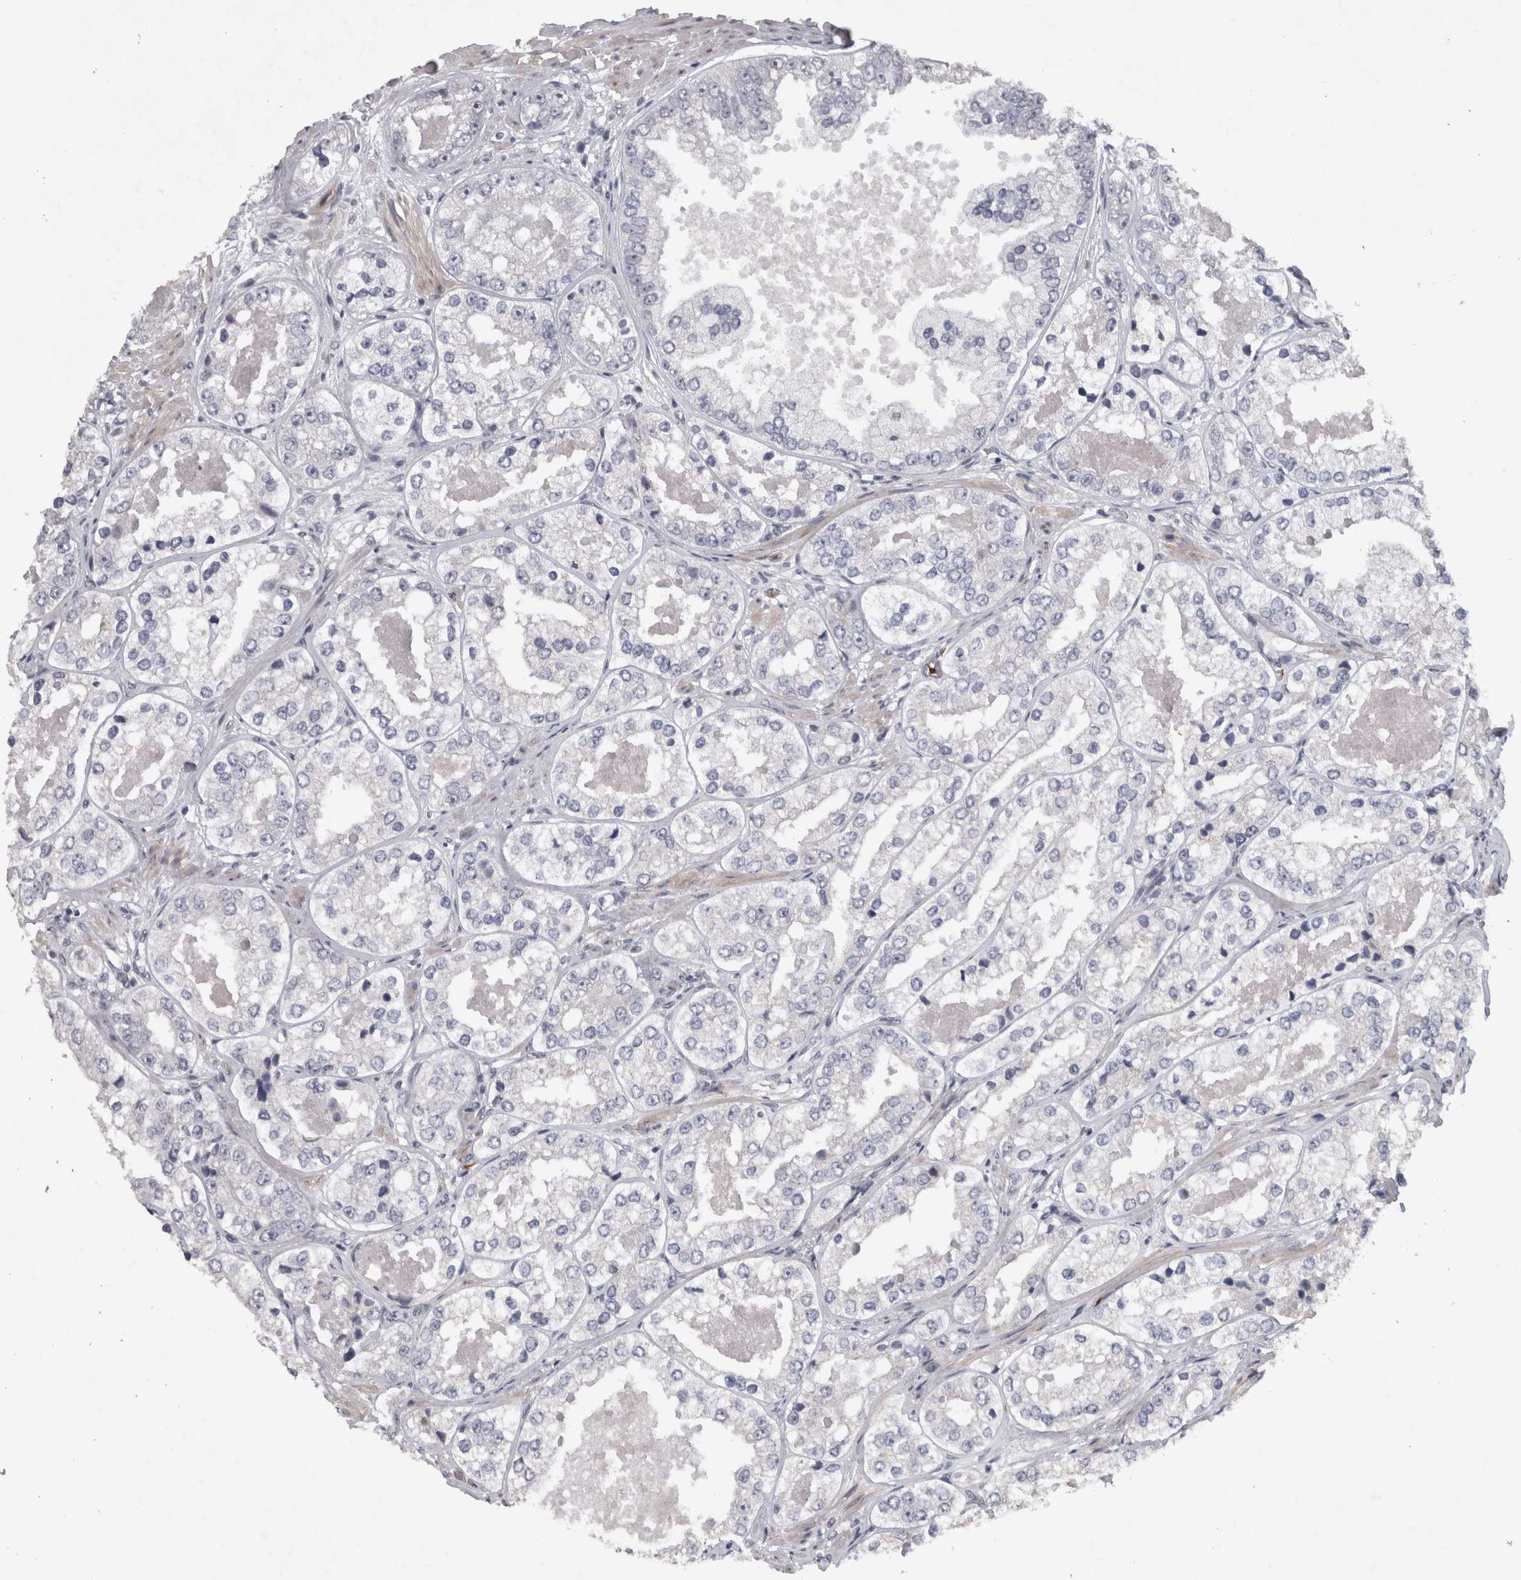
{"staining": {"intensity": "negative", "quantity": "none", "location": "none"}, "tissue": "prostate cancer", "cell_type": "Tumor cells", "image_type": "cancer", "snomed": [{"axis": "morphology", "description": "Adenocarcinoma, High grade"}, {"axis": "topography", "description": "Prostate"}], "caption": "This is an immunohistochemistry histopathology image of adenocarcinoma (high-grade) (prostate). There is no staining in tumor cells.", "gene": "IFI44", "patient": {"sex": "male", "age": 61}}